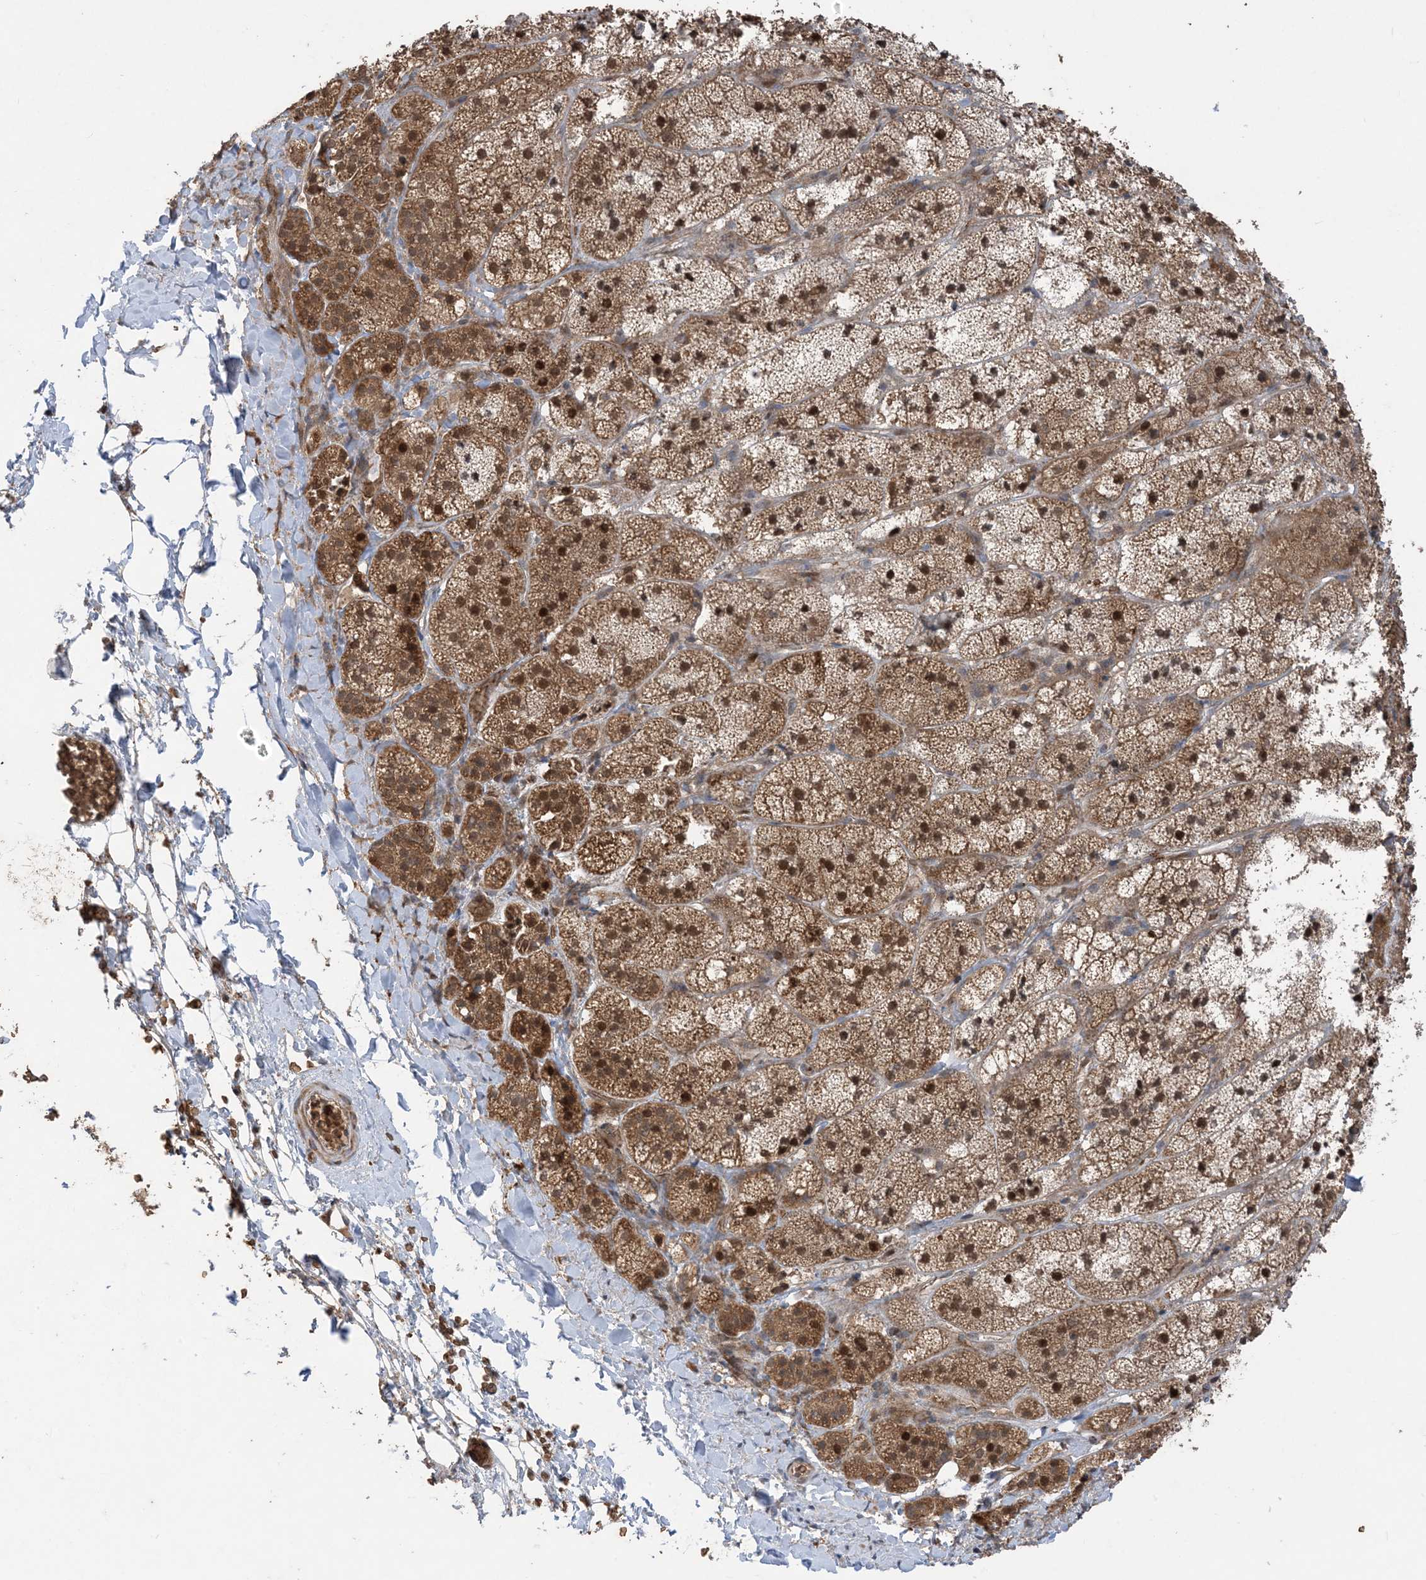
{"staining": {"intensity": "moderate", "quantity": ">75%", "location": "cytoplasmic/membranous,nuclear"}, "tissue": "adrenal gland", "cell_type": "Glandular cells", "image_type": "normal", "snomed": [{"axis": "morphology", "description": "Normal tissue, NOS"}, {"axis": "topography", "description": "Adrenal gland"}], "caption": "This is a micrograph of immunohistochemistry staining of normal adrenal gland, which shows moderate staining in the cytoplasmic/membranous,nuclear of glandular cells.", "gene": "PUSL1", "patient": {"sex": "female", "age": 44}}